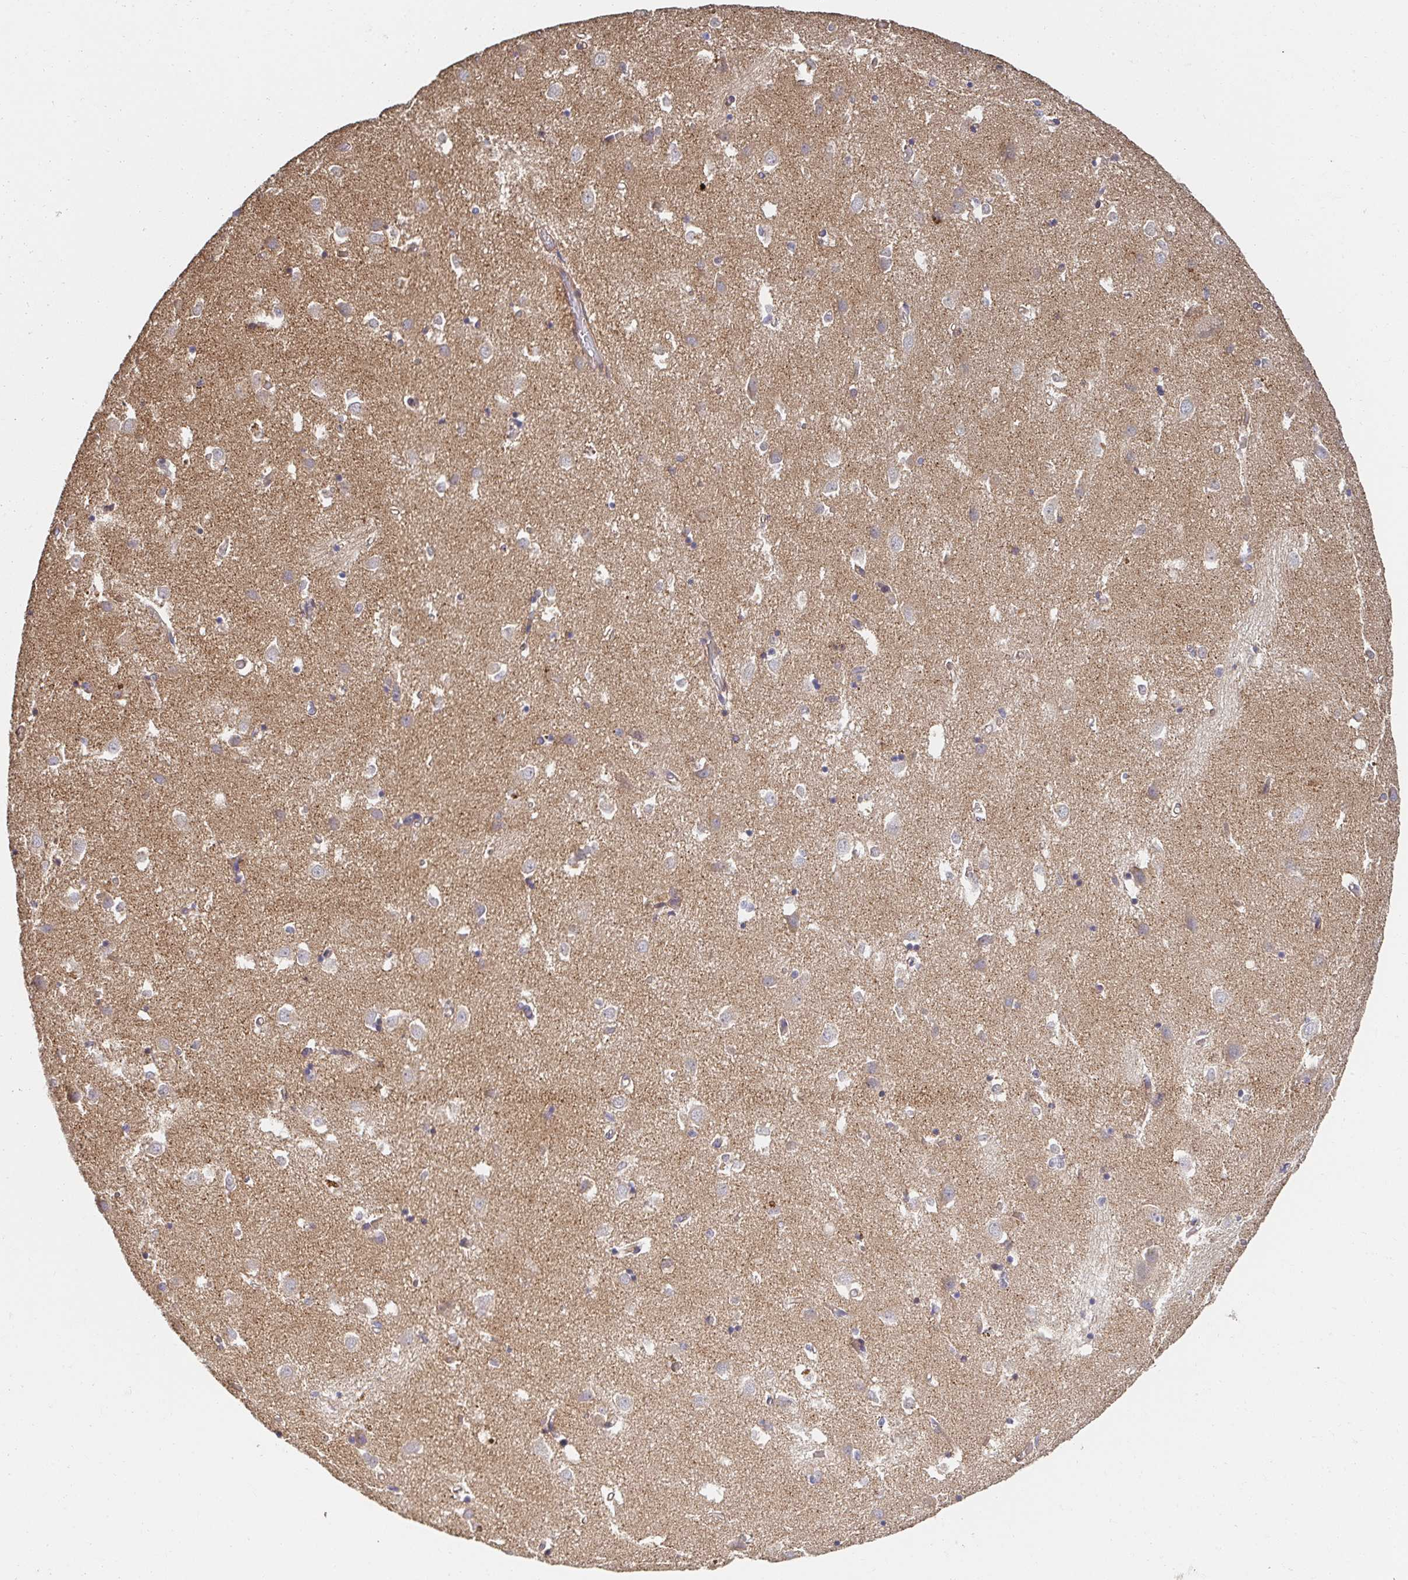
{"staining": {"intensity": "negative", "quantity": "none", "location": "none"}, "tissue": "caudate", "cell_type": "Glial cells", "image_type": "normal", "snomed": [{"axis": "morphology", "description": "Normal tissue, NOS"}, {"axis": "topography", "description": "Lateral ventricle wall"}], "caption": "IHC micrograph of unremarkable caudate: human caudate stained with DAB displays no significant protein expression in glial cells. (IHC, brightfield microscopy, high magnification).", "gene": "APBB1", "patient": {"sex": "male", "age": 70}}